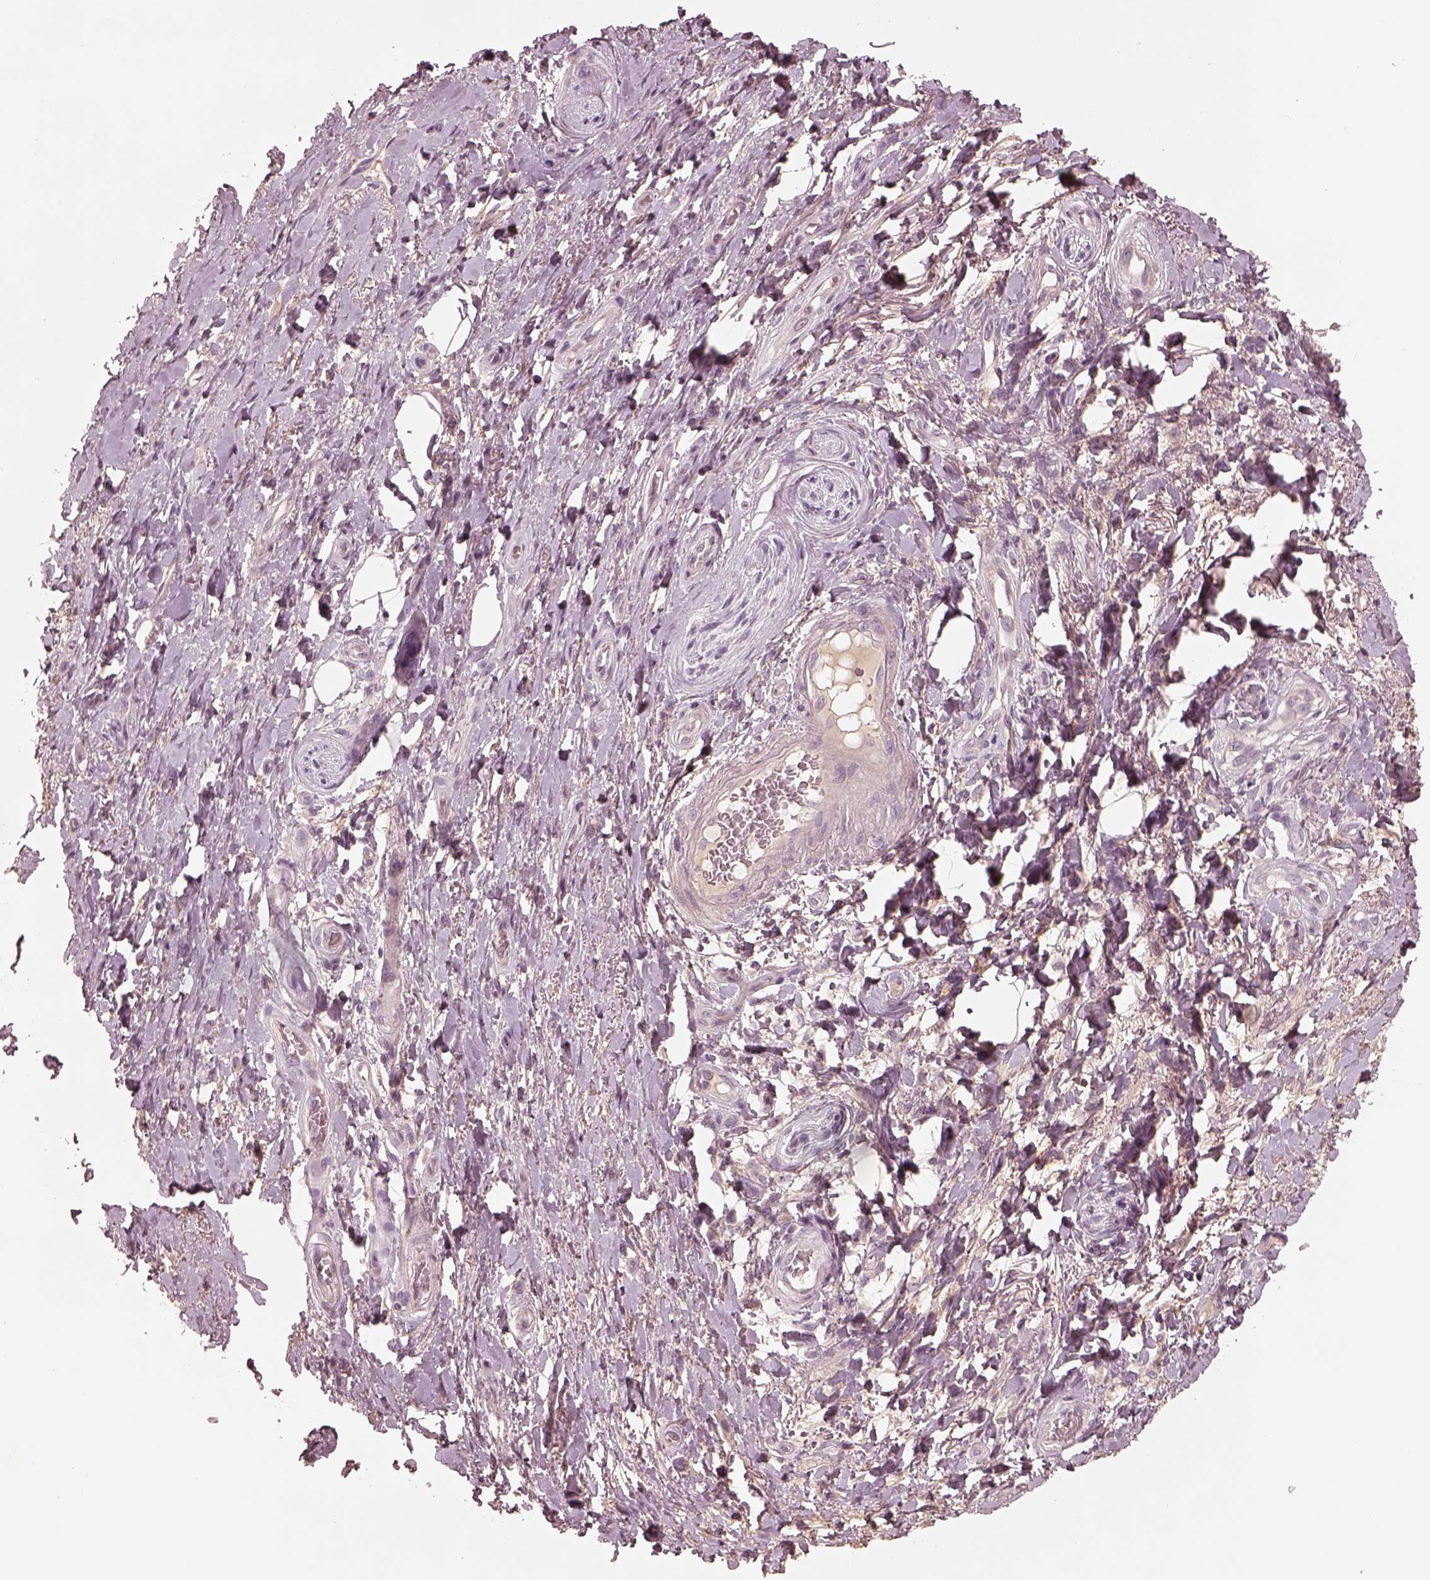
{"staining": {"intensity": "negative", "quantity": "none", "location": "none"}, "tissue": "adipose tissue", "cell_type": "Adipocytes", "image_type": "normal", "snomed": [{"axis": "morphology", "description": "Normal tissue, NOS"}, {"axis": "topography", "description": "Anal"}, {"axis": "topography", "description": "Peripheral nerve tissue"}], "caption": "DAB (3,3'-diaminobenzidine) immunohistochemical staining of normal adipose tissue shows no significant positivity in adipocytes.", "gene": "SDCBP2", "patient": {"sex": "male", "age": 53}}